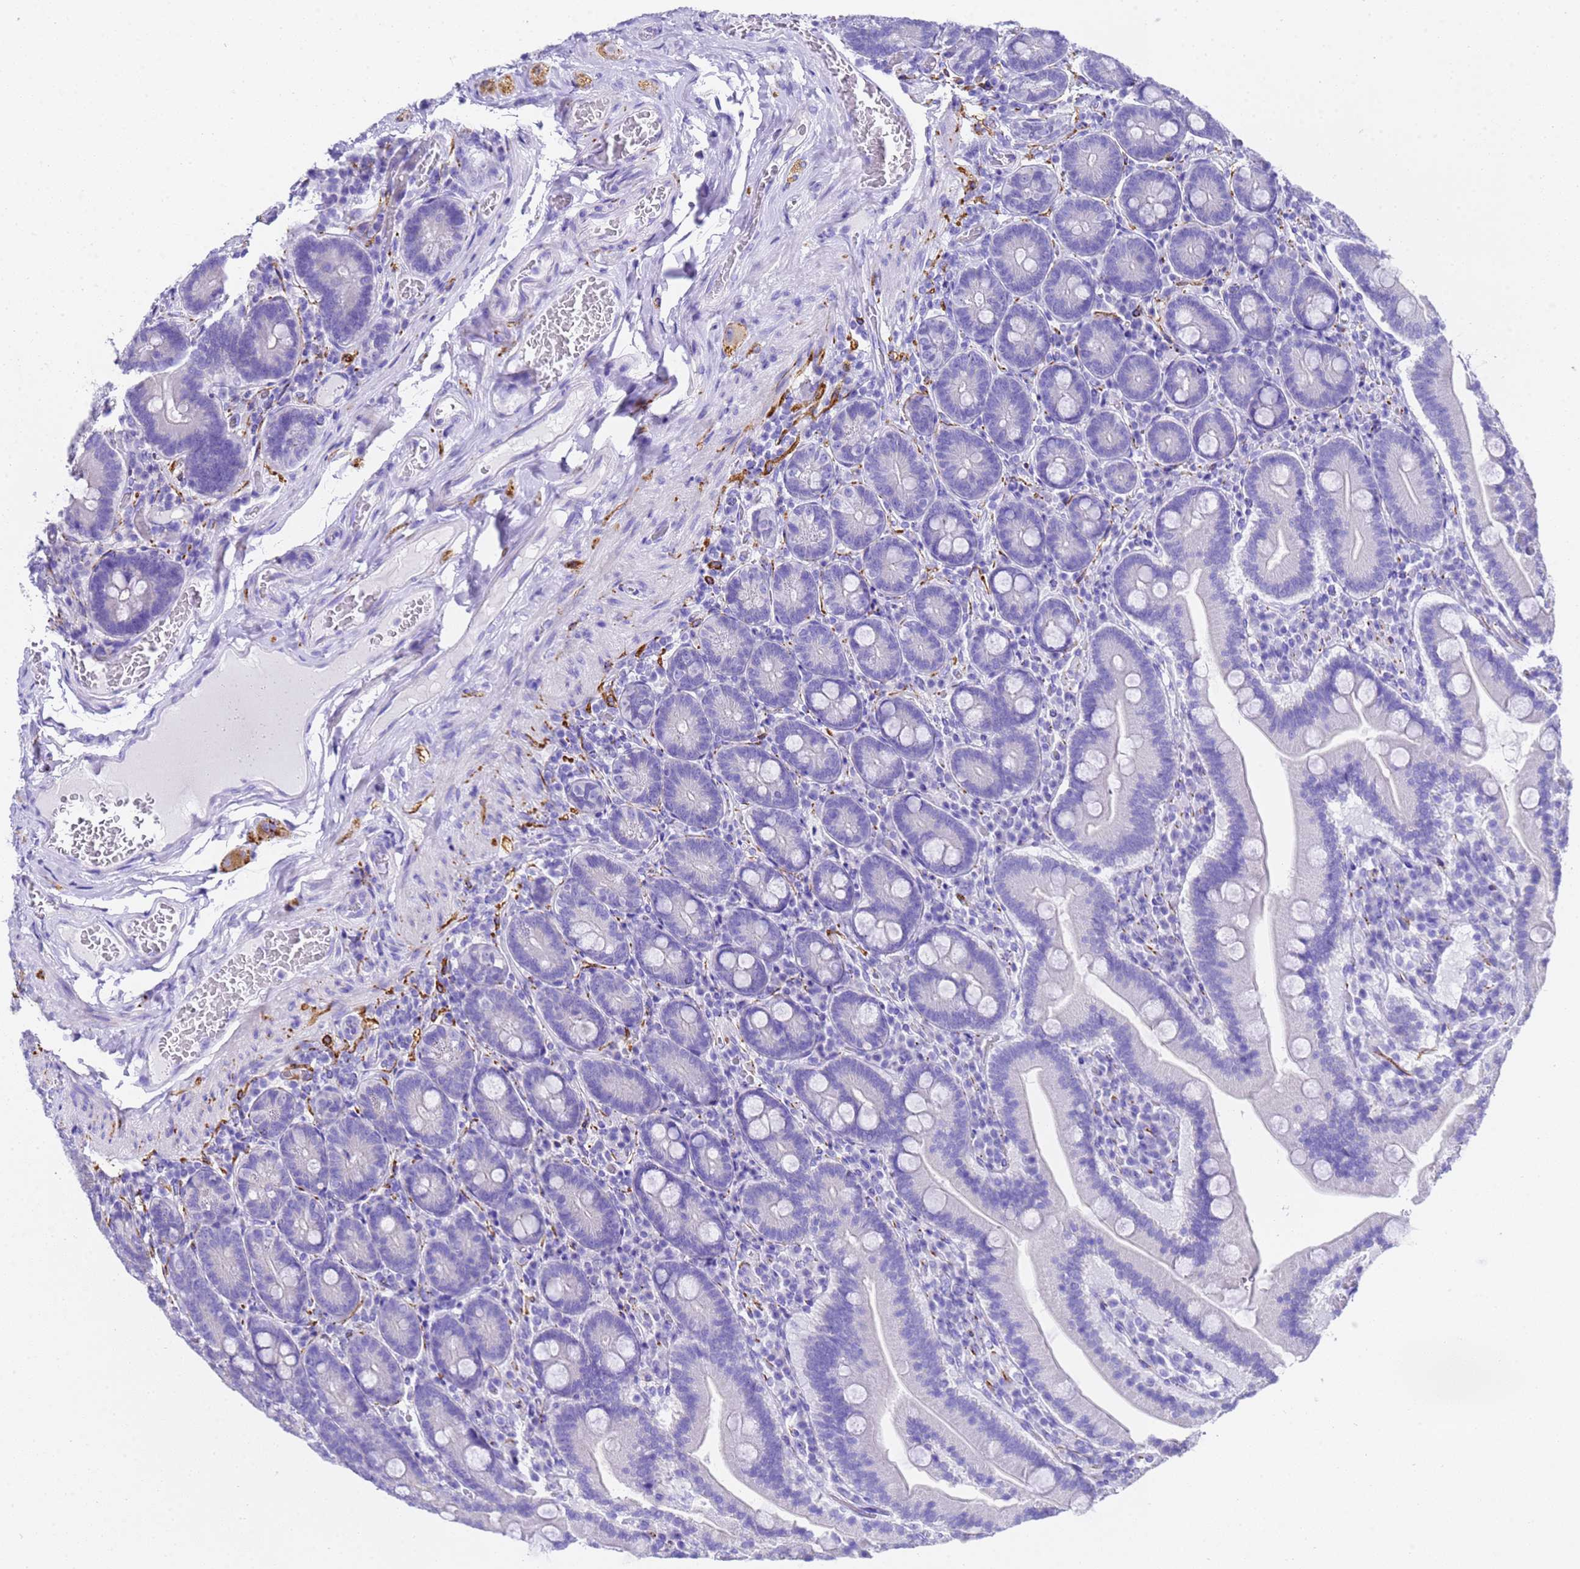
{"staining": {"intensity": "negative", "quantity": "none", "location": "none"}, "tissue": "duodenum", "cell_type": "Glandular cells", "image_type": "normal", "snomed": [{"axis": "morphology", "description": "Normal tissue, NOS"}, {"axis": "topography", "description": "Duodenum"}], "caption": "A high-resolution image shows immunohistochemistry staining of unremarkable duodenum, which displays no significant staining in glandular cells. (IHC, brightfield microscopy, high magnification).", "gene": "FAM72A", "patient": {"sex": "female", "age": 62}}